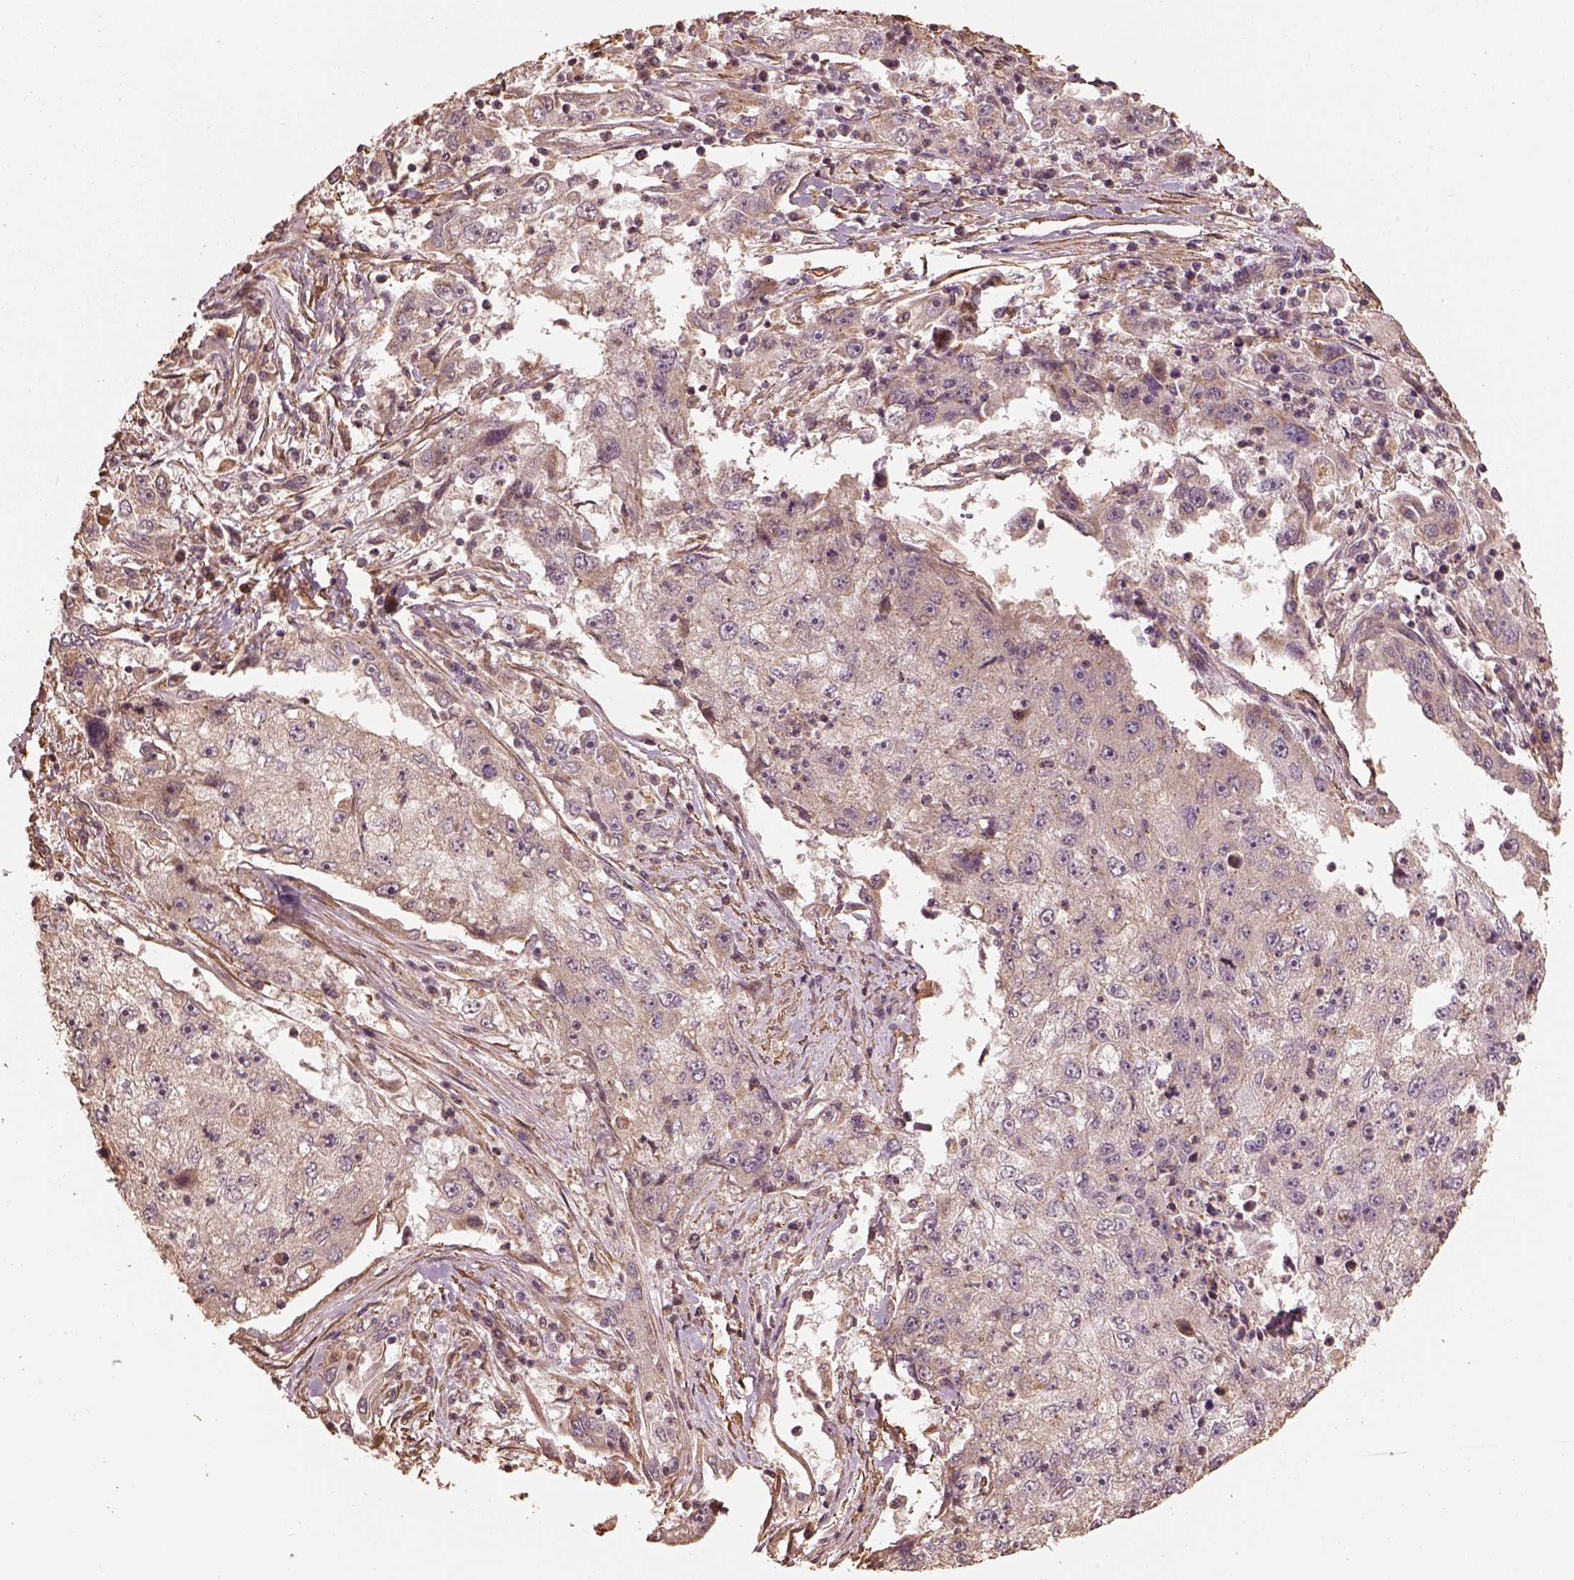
{"staining": {"intensity": "weak", "quantity": "25%-75%", "location": "cytoplasmic/membranous"}, "tissue": "cervical cancer", "cell_type": "Tumor cells", "image_type": "cancer", "snomed": [{"axis": "morphology", "description": "Squamous cell carcinoma, NOS"}, {"axis": "topography", "description": "Cervix"}], "caption": "A brown stain shows weak cytoplasmic/membranous staining of a protein in human cervical cancer tumor cells.", "gene": "METTL4", "patient": {"sex": "female", "age": 36}}